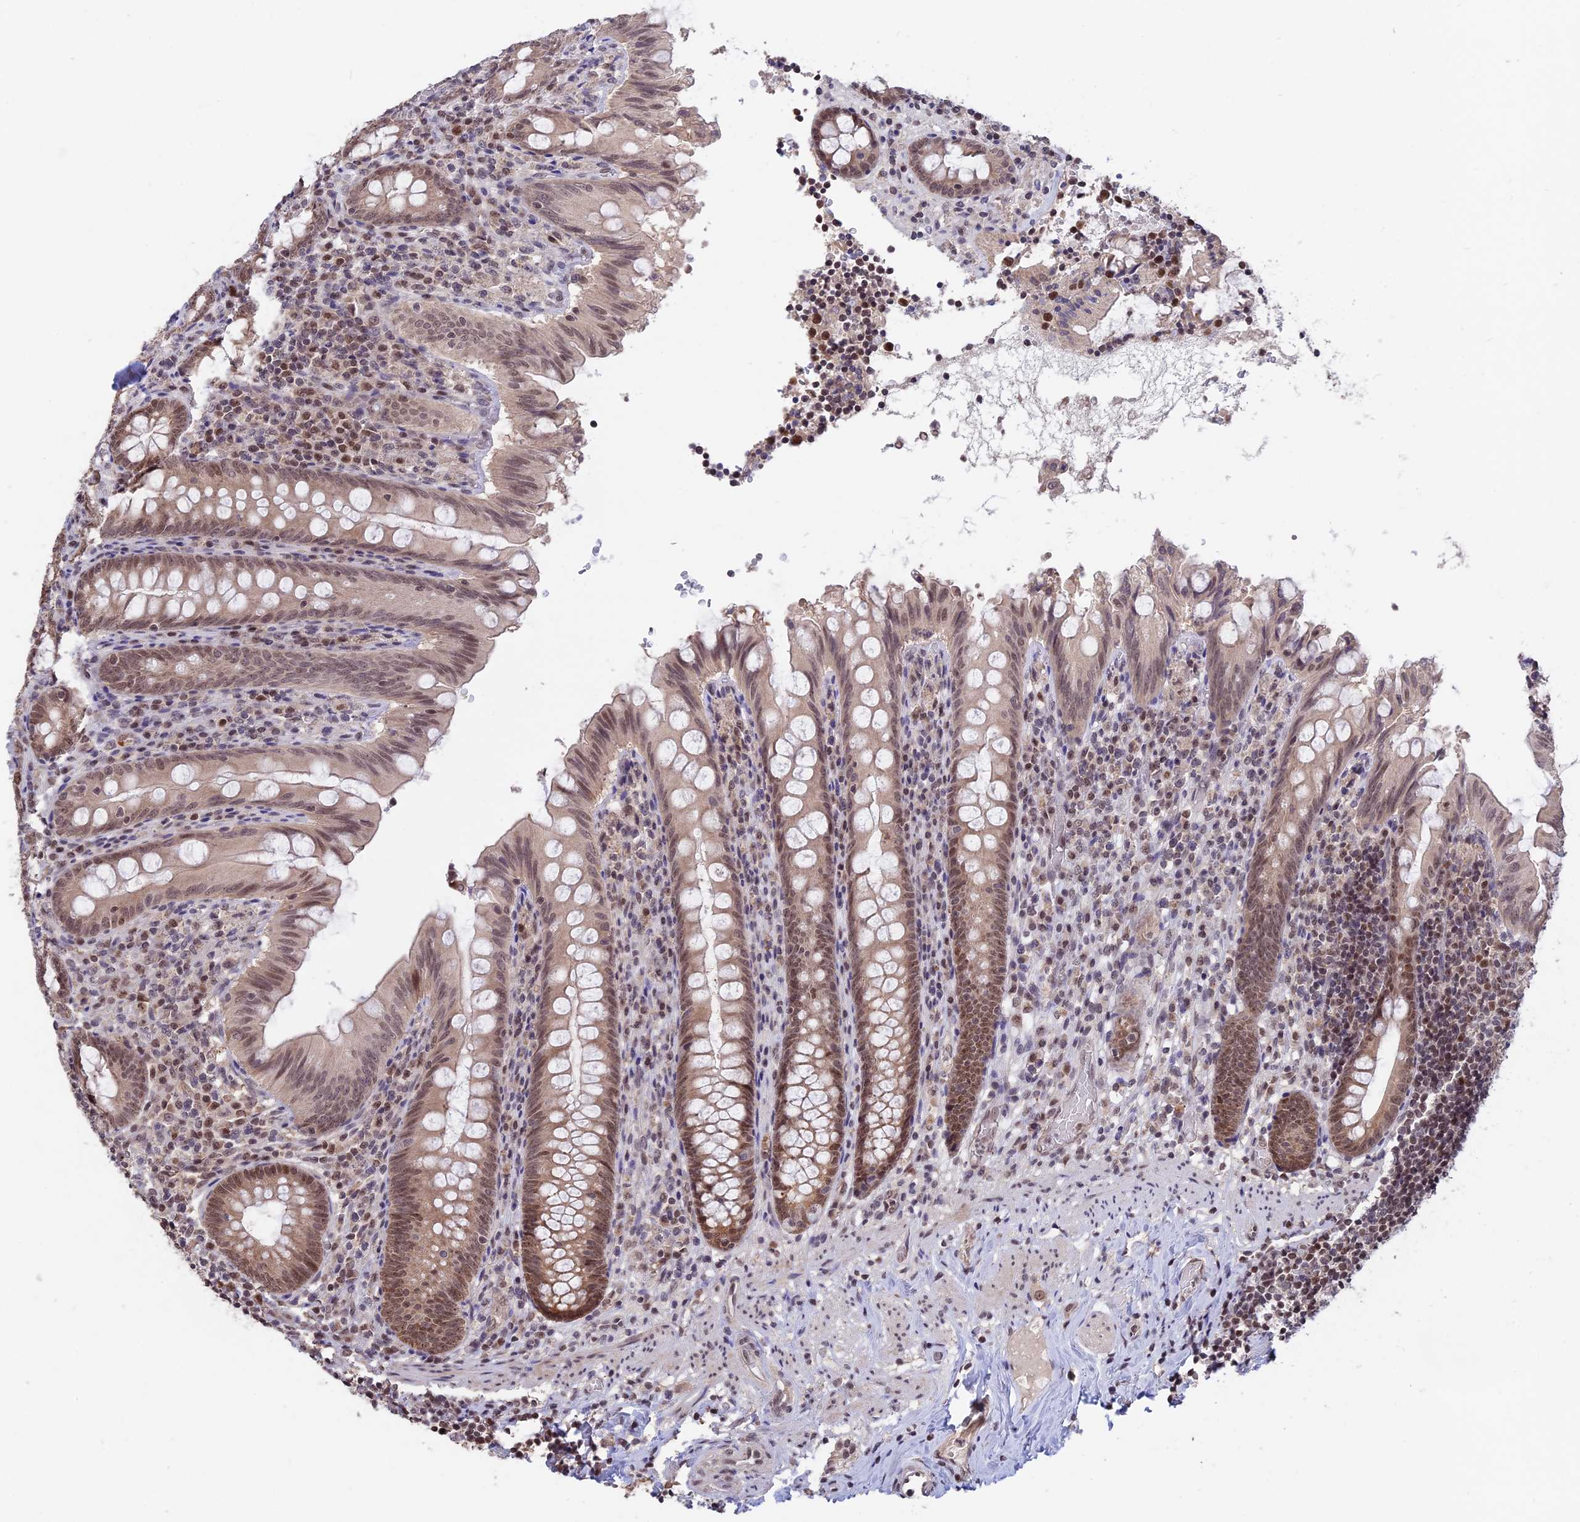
{"staining": {"intensity": "moderate", "quantity": ">75%", "location": "nuclear"}, "tissue": "appendix", "cell_type": "Glandular cells", "image_type": "normal", "snomed": [{"axis": "morphology", "description": "Normal tissue, NOS"}, {"axis": "topography", "description": "Appendix"}], "caption": "Immunohistochemistry (IHC) photomicrograph of benign appendix: human appendix stained using IHC demonstrates medium levels of moderate protein expression localized specifically in the nuclear of glandular cells, appearing as a nuclear brown color.", "gene": "RFC5", "patient": {"sex": "male", "age": 55}}